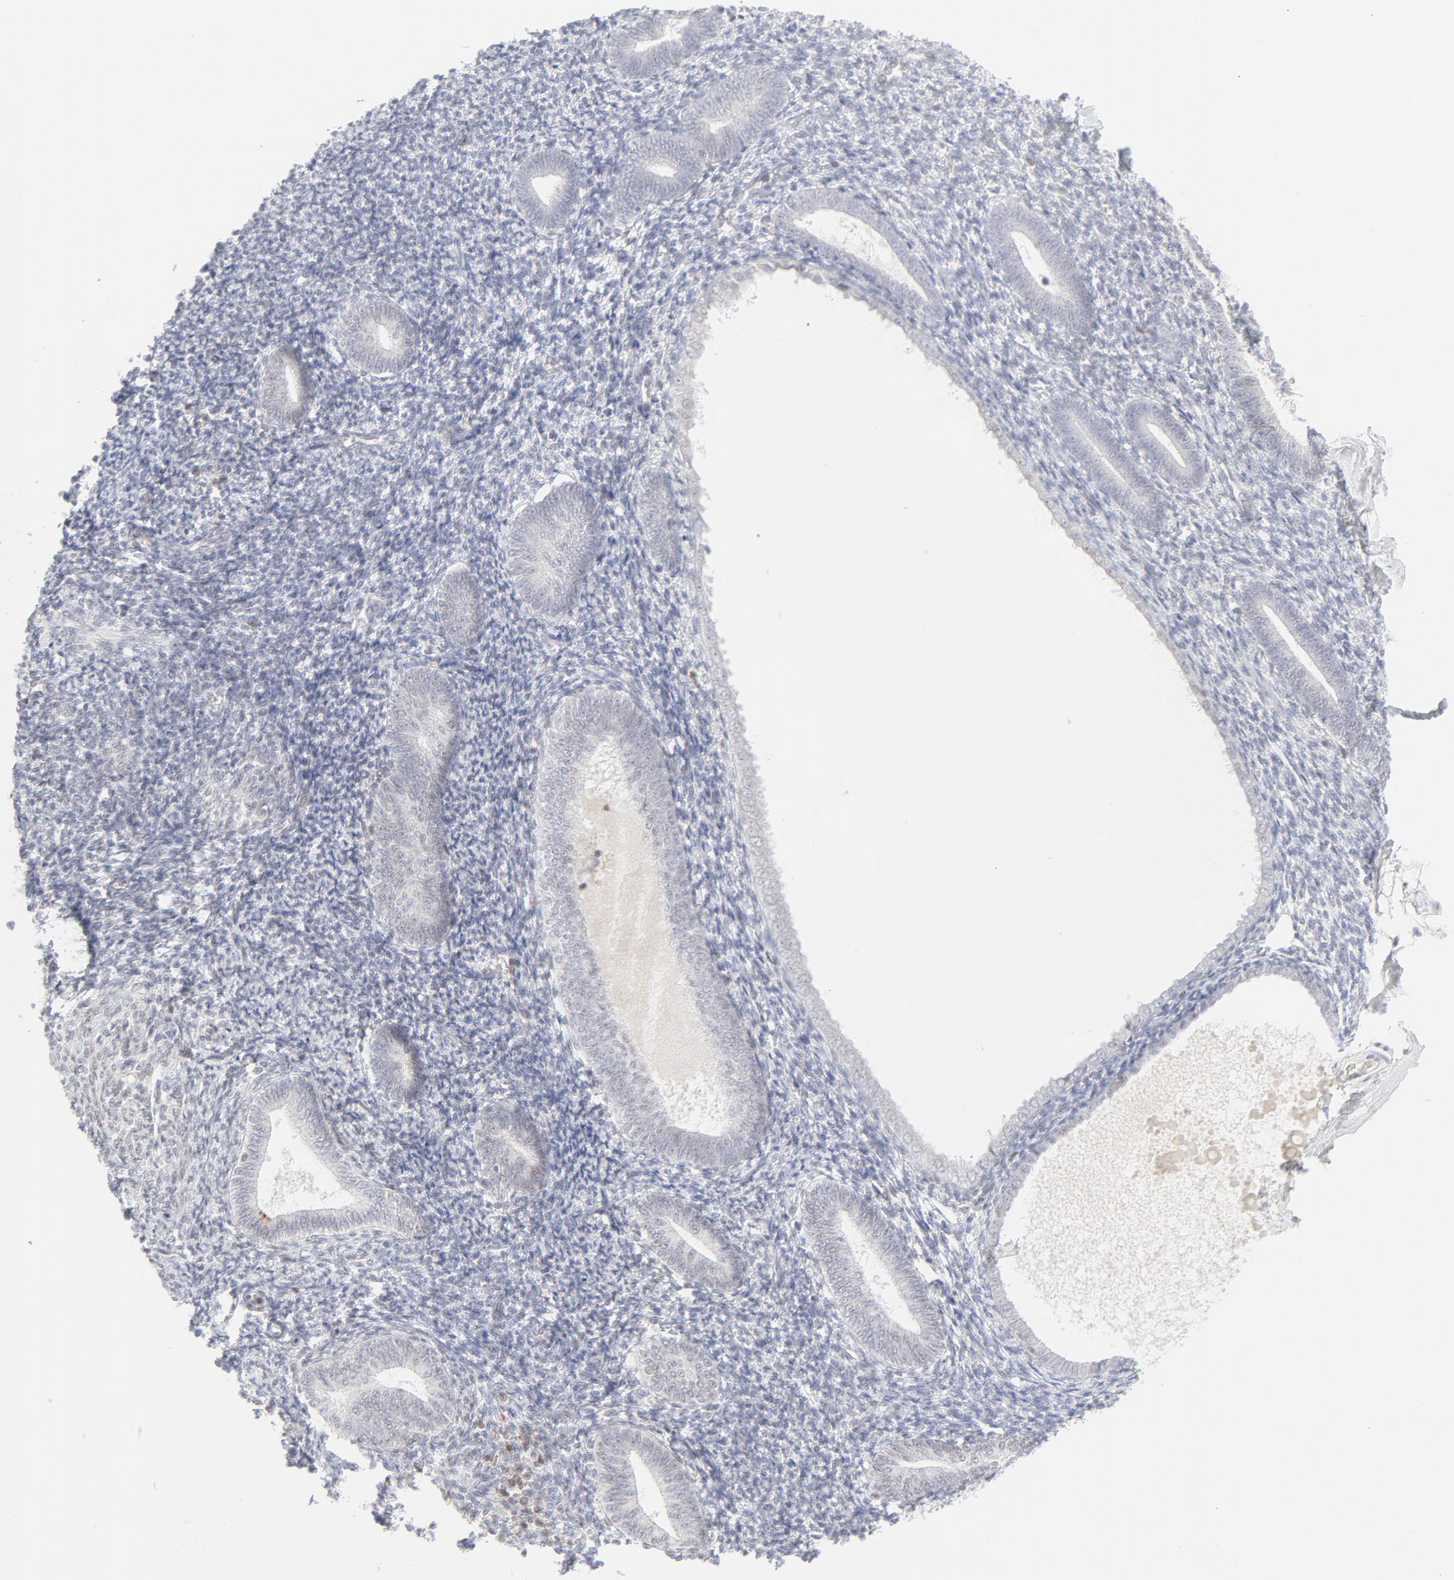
{"staining": {"intensity": "weak", "quantity": "<25%", "location": "nuclear"}, "tissue": "endometrium", "cell_type": "Cells in endometrial stroma", "image_type": "normal", "snomed": [{"axis": "morphology", "description": "Normal tissue, NOS"}, {"axis": "topography", "description": "Endometrium"}], "caption": "Immunohistochemical staining of normal endometrium shows no significant expression in cells in endometrial stroma.", "gene": "PRKCB", "patient": {"sex": "female", "age": 57}}